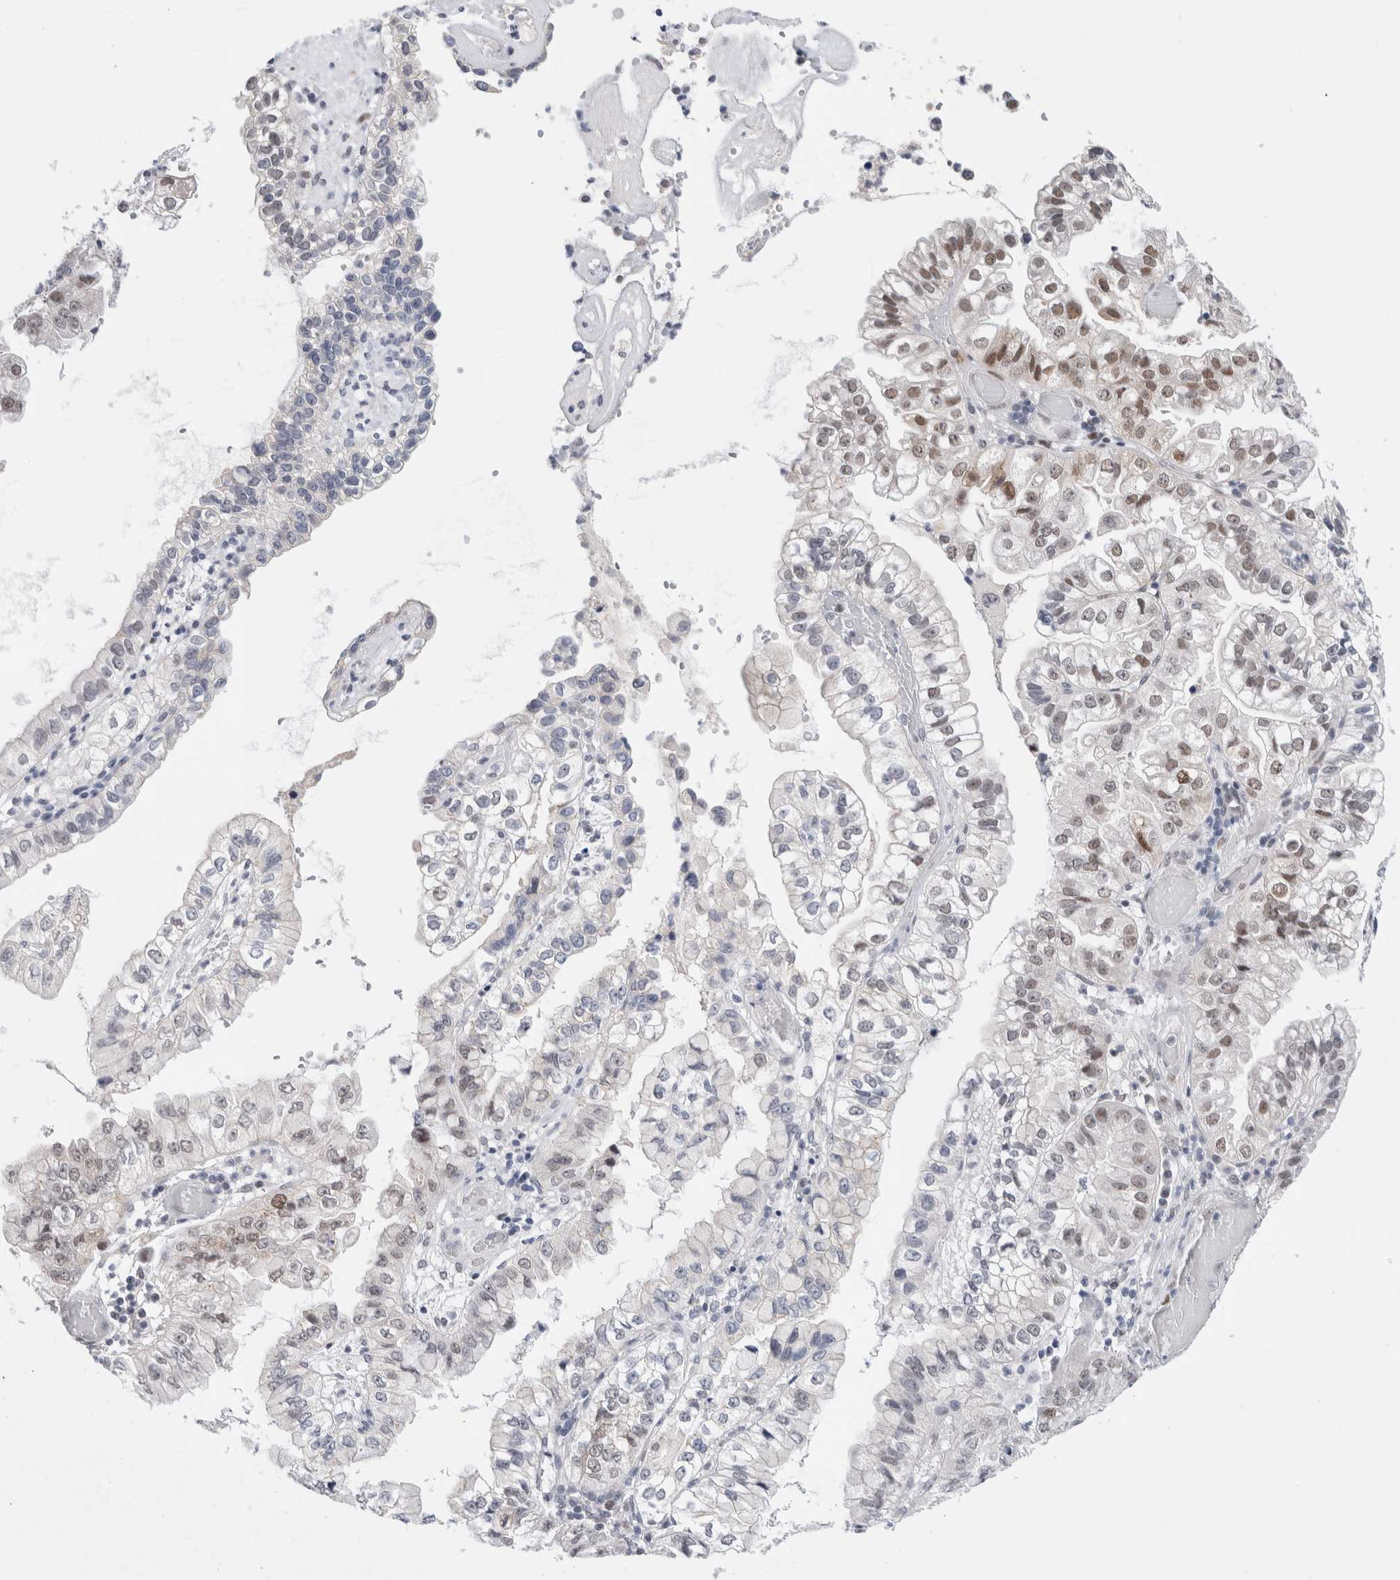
{"staining": {"intensity": "moderate", "quantity": "<25%", "location": "nuclear"}, "tissue": "liver cancer", "cell_type": "Tumor cells", "image_type": "cancer", "snomed": [{"axis": "morphology", "description": "Cholangiocarcinoma"}, {"axis": "topography", "description": "Liver"}], "caption": "Immunohistochemical staining of liver cancer reveals low levels of moderate nuclear staining in approximately <25% of tumor cells.", "gene": "KNL1", "patient": {"sex": "female", "age": 79}}